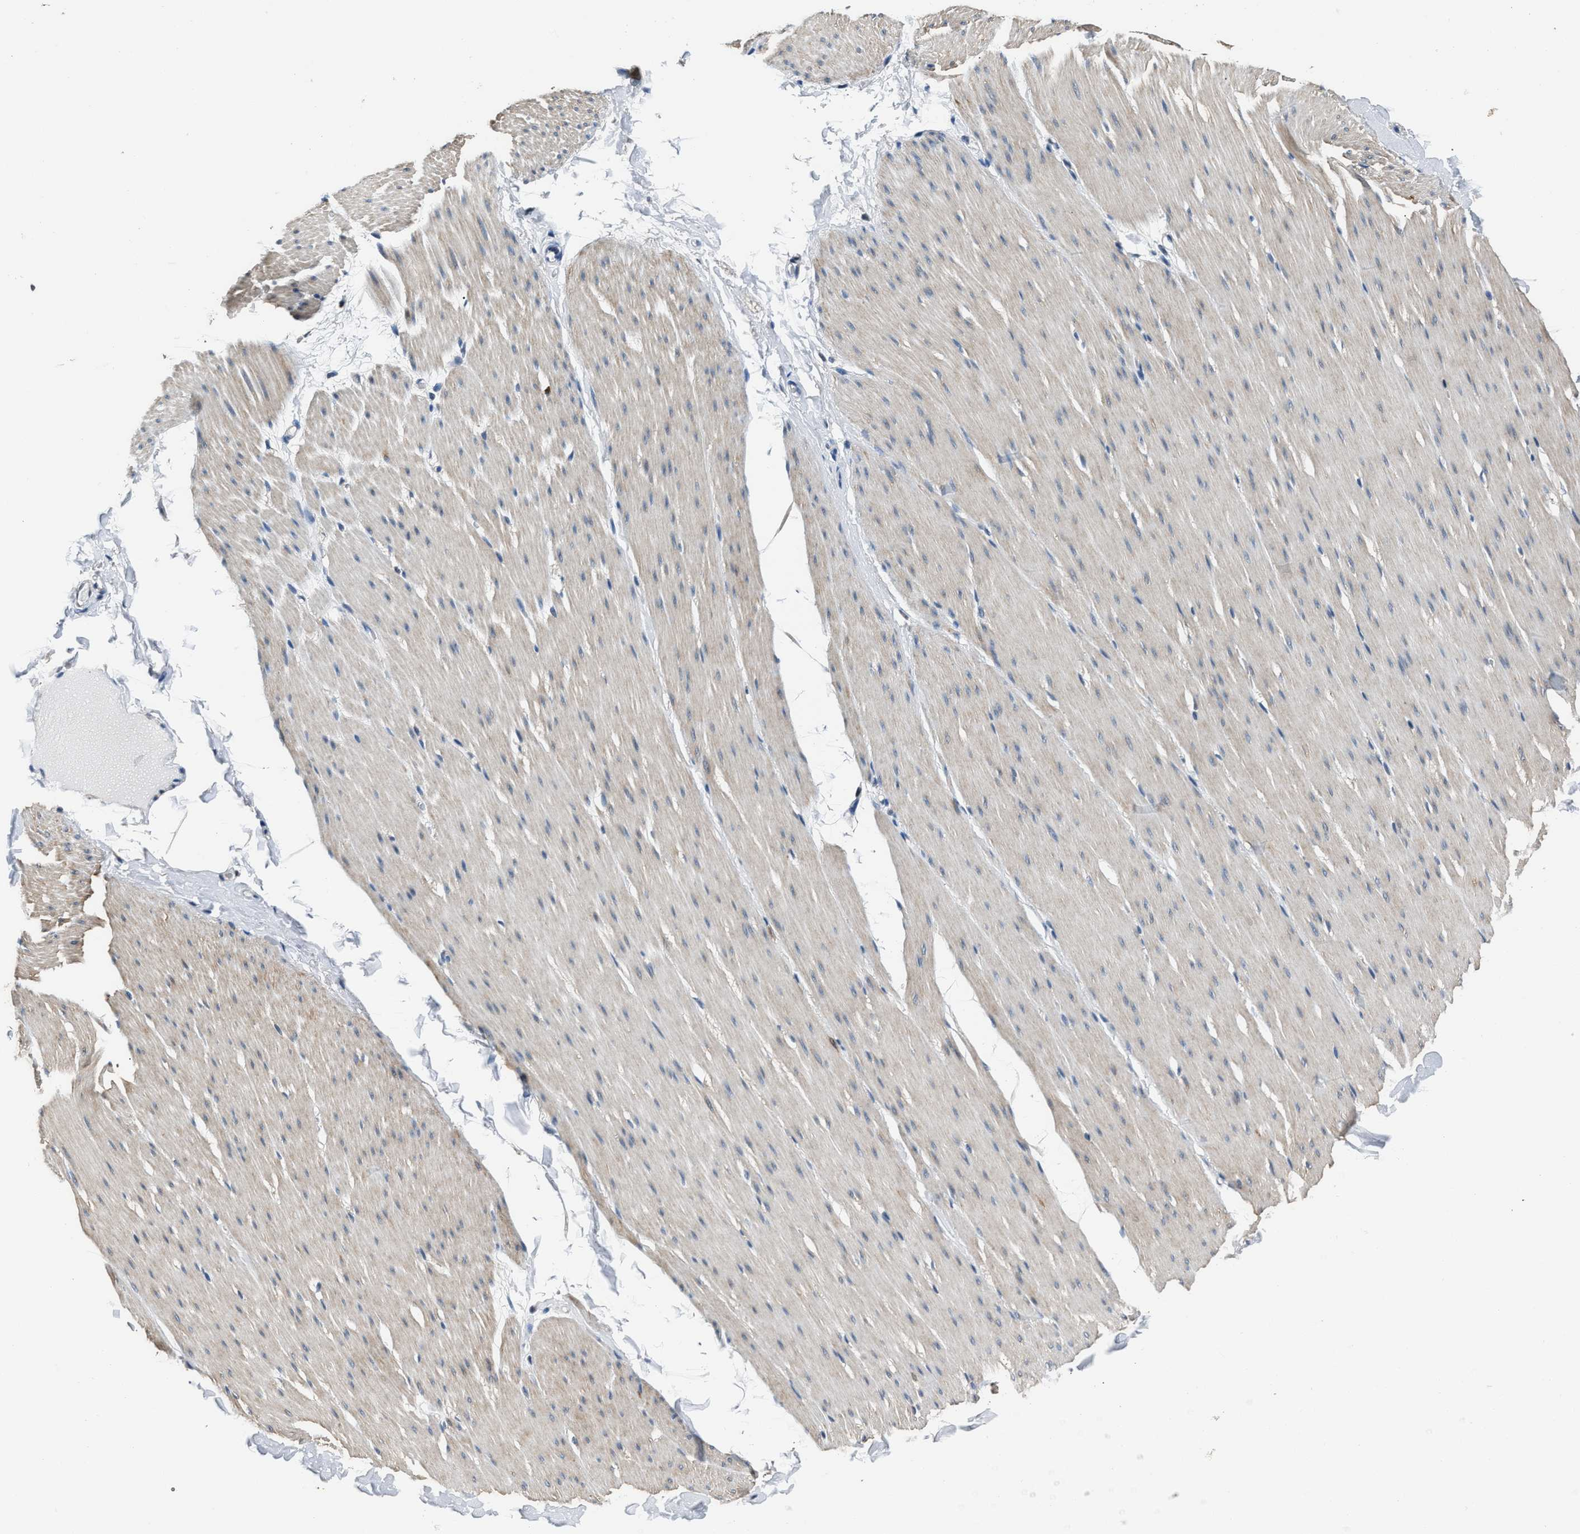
{"staining": {"intensity": "weak", "quantity": "<25%", "location": "cytoplasmic/membranous"}, "tissue": "smooth muscle", "cell_type": "Smooth muscle cells", "image_type": "normal", "snomed": [{"axis": "morphology", "description": "Normal tissue, NOS"}, {"axis": "topography", "description": "Smooth muscle"}, {"axis": "topography", "description": "Colon"}], "caption": "High magnification brightfield microscopy of normal smooth muscle stained with DAB (3,3'-diaminobenzidine) (brown) and counterstained with hematoxylin (blue): smooth muscle cells show no significant positivity. Nuclei are stained in blue.", "gene": "NSUN5", "patient": {"sex": "male", "age": 67}}